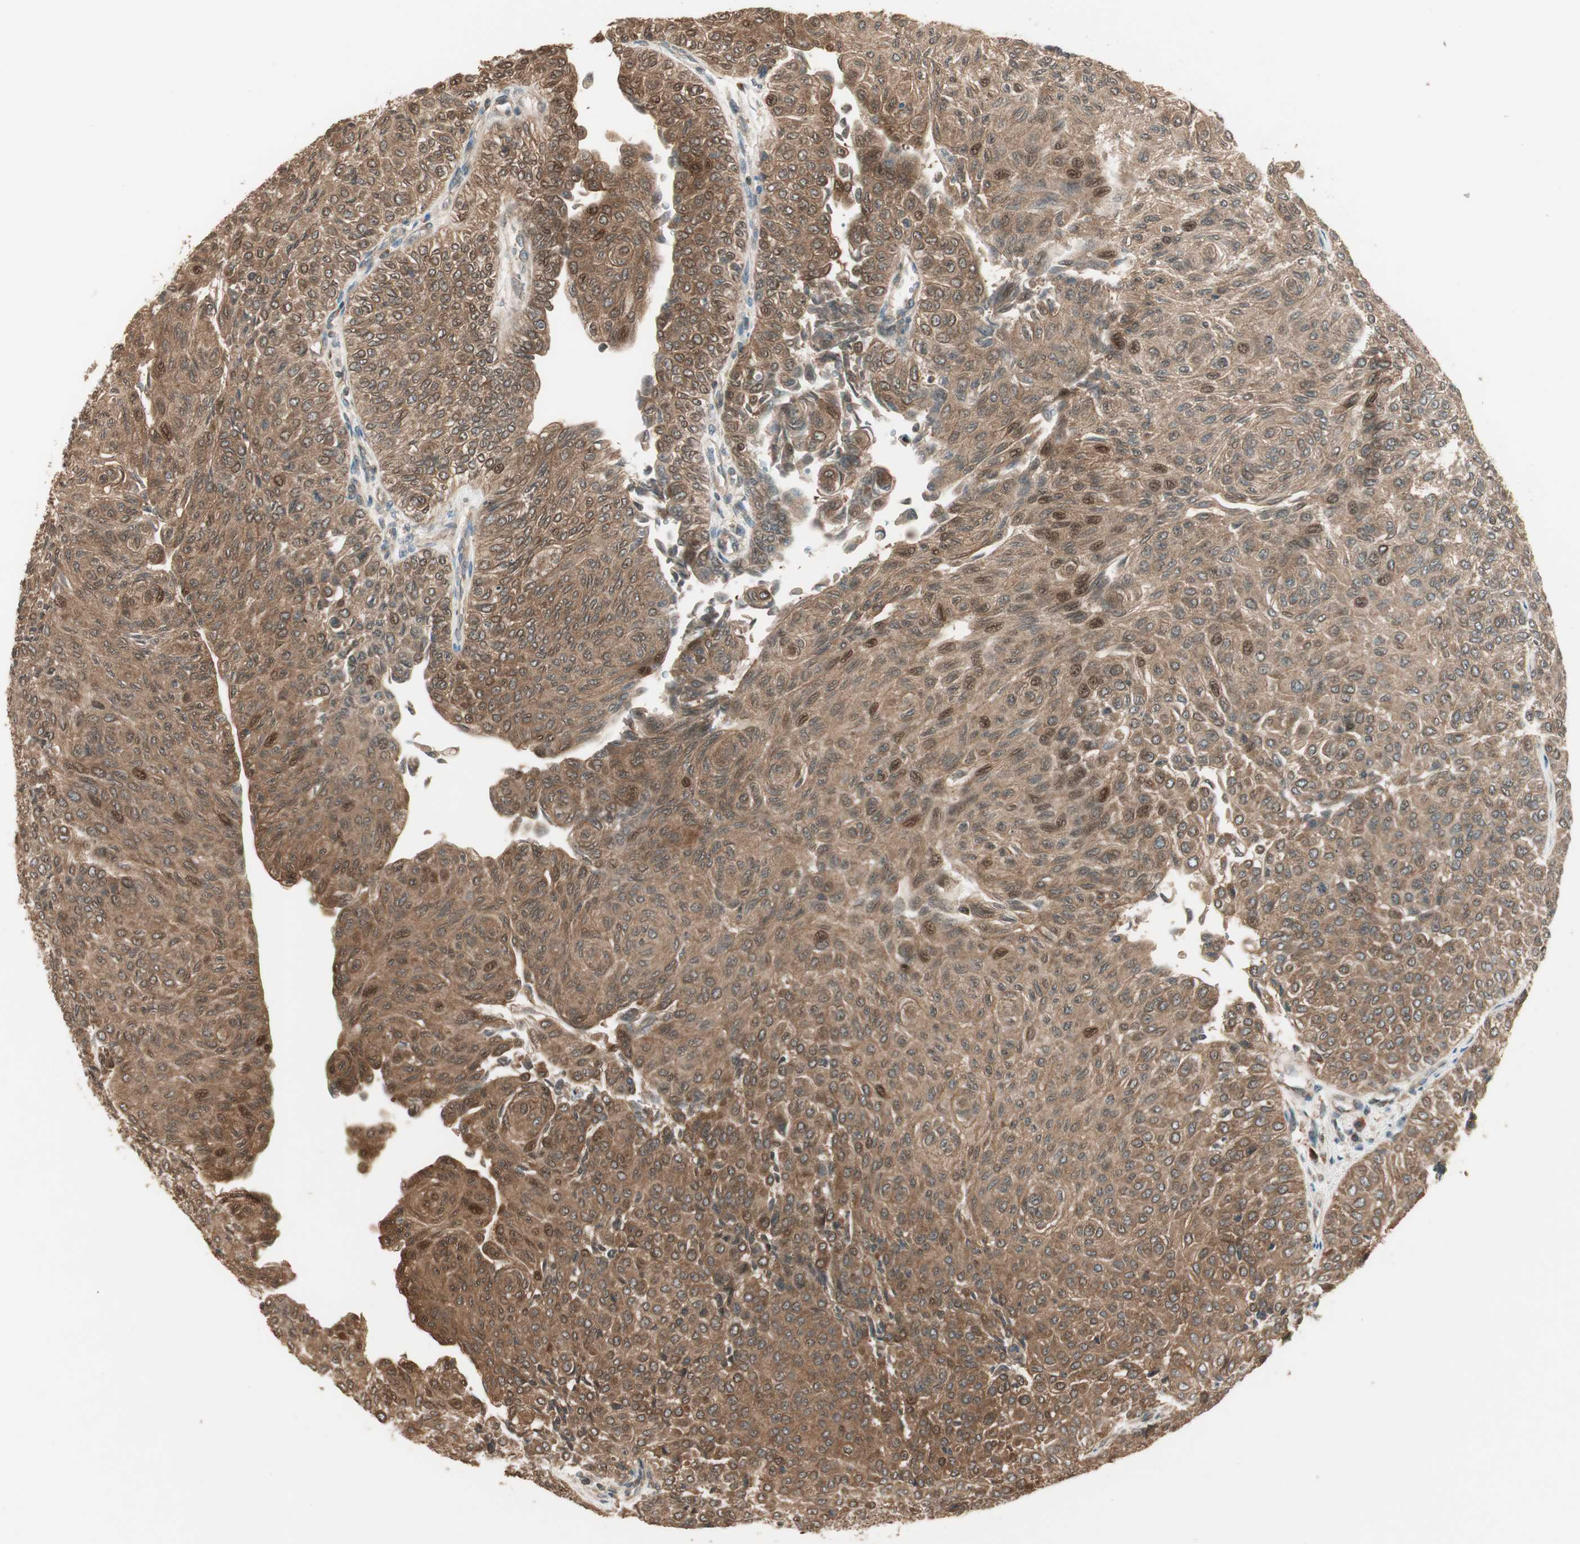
{"staining": {"intensity": "moderate", "quantity": ">75%", "location": "cytoplasmic/membranous,nuclear"}, "tissue": "urothelial cancer", "cell_type": "Tumor cells", "image_type": "cancer", "snomed": [{"axis": "morphology", "description": "Urothelial carcinoma, Low grade"}, {"axis": "topography", "description": "Urinary bladder"}], "caption": "Immunohistochemistry micrograph of neoplastic tissue: urothelial cancer stained using immunohistochemistry exhibits medium levels of moderate protein expression localized specifically in the cytoplasmic/membranous and nuclear of tumor cells, appearing as a cytoplasmic/membranous and nuclear brown color.", "gene": "CNOT4", "patient": {"sex": "male", "age": 78}}